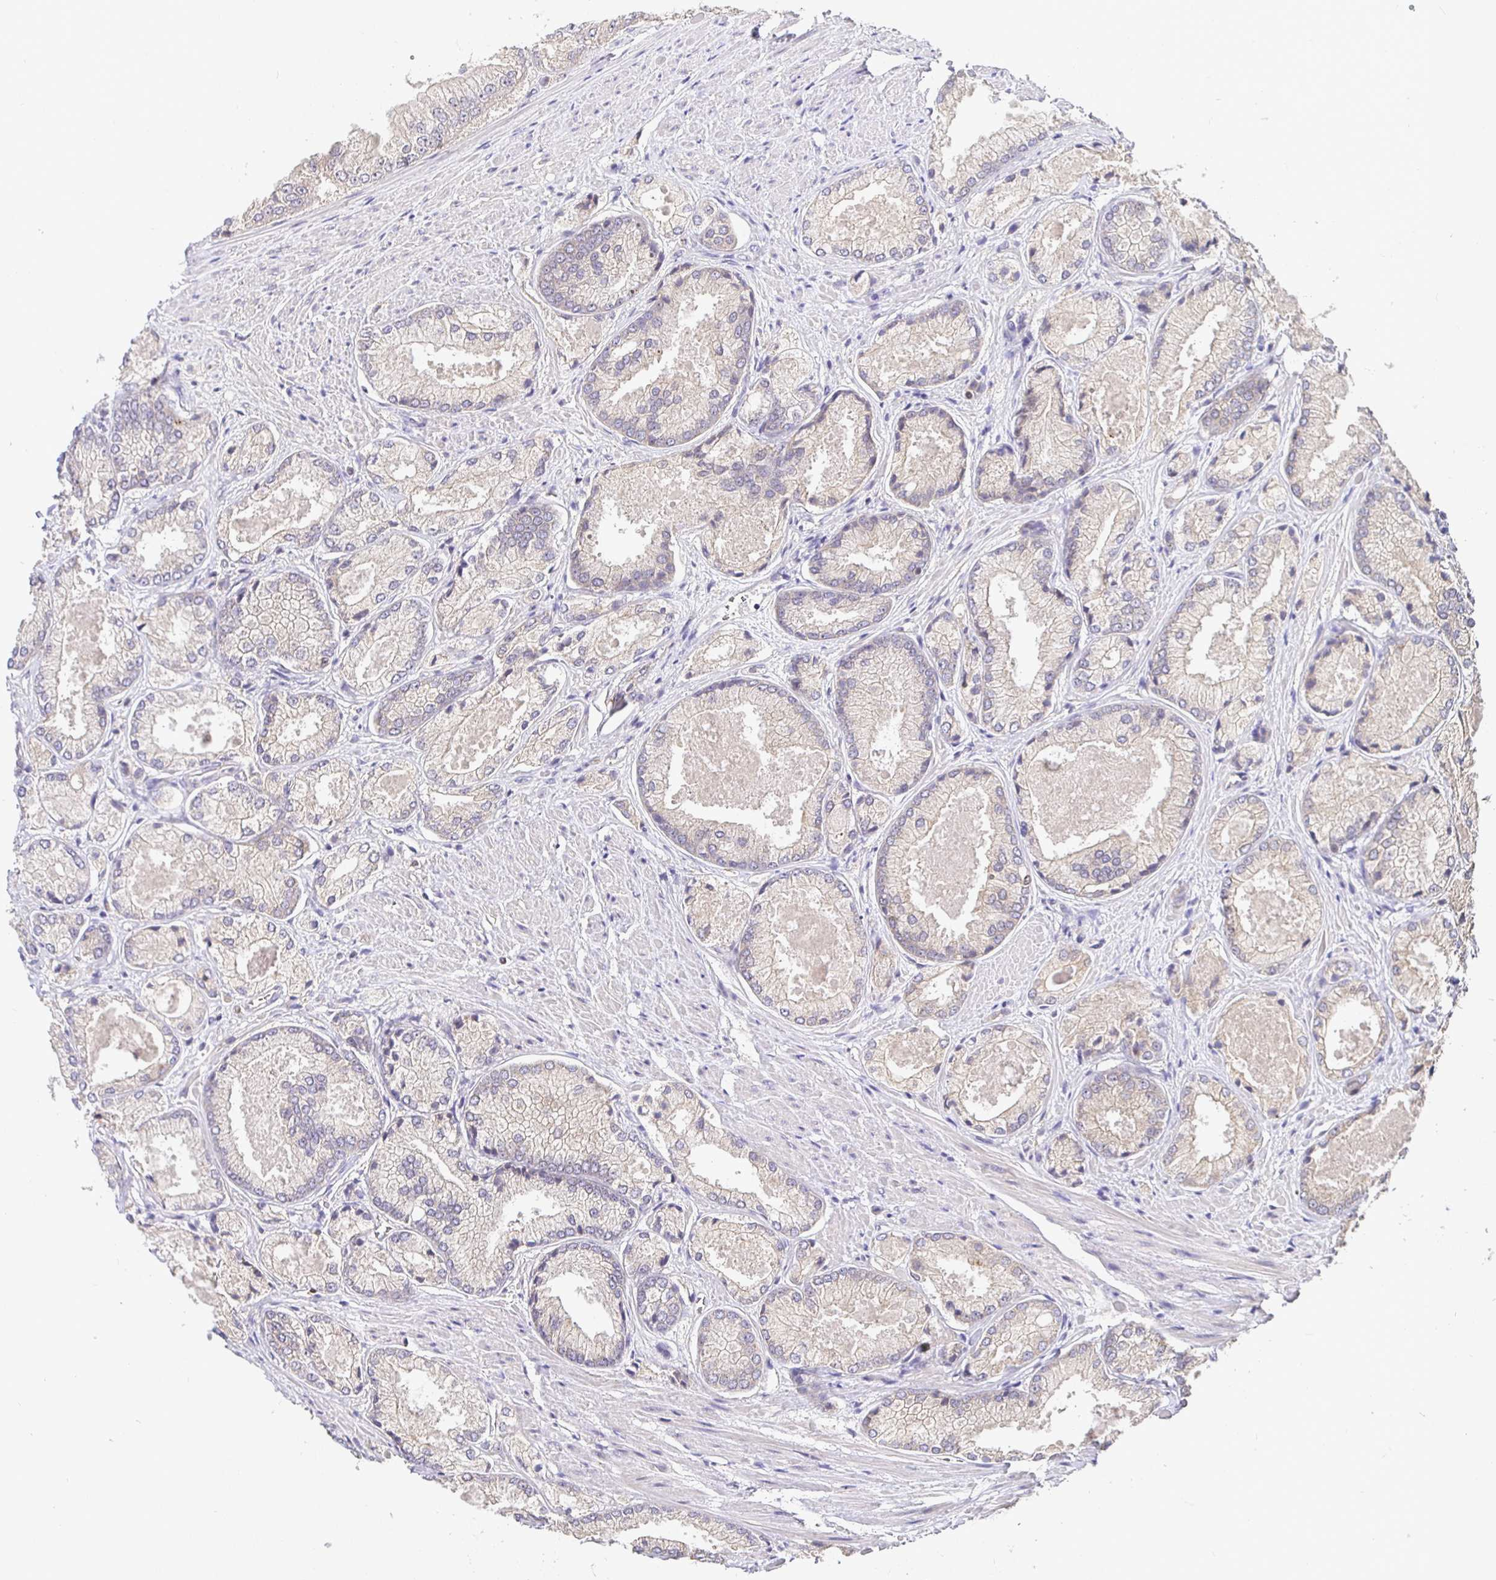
{"staining": {"intensity": "weak", "quantity": "<25%", "location": "cytoplasmic/membranous"}, "tissue": "prostate cancer", "cell_type": "Tumor cells", "image_type": "cancer", "snomed": [{"axis": "morphology", "description": "Adenocarcinoma, High grade"}, {"axis": "topography", "description": "Prostate"}], "caption": "IHC photomicrograph of human prostate high-grade adenocarcinoma stained for a protein (brown), which demonstrates no expression in tumor cells.", "gene": "SATB1", "patient": {"sex": "male", "age": 68}}